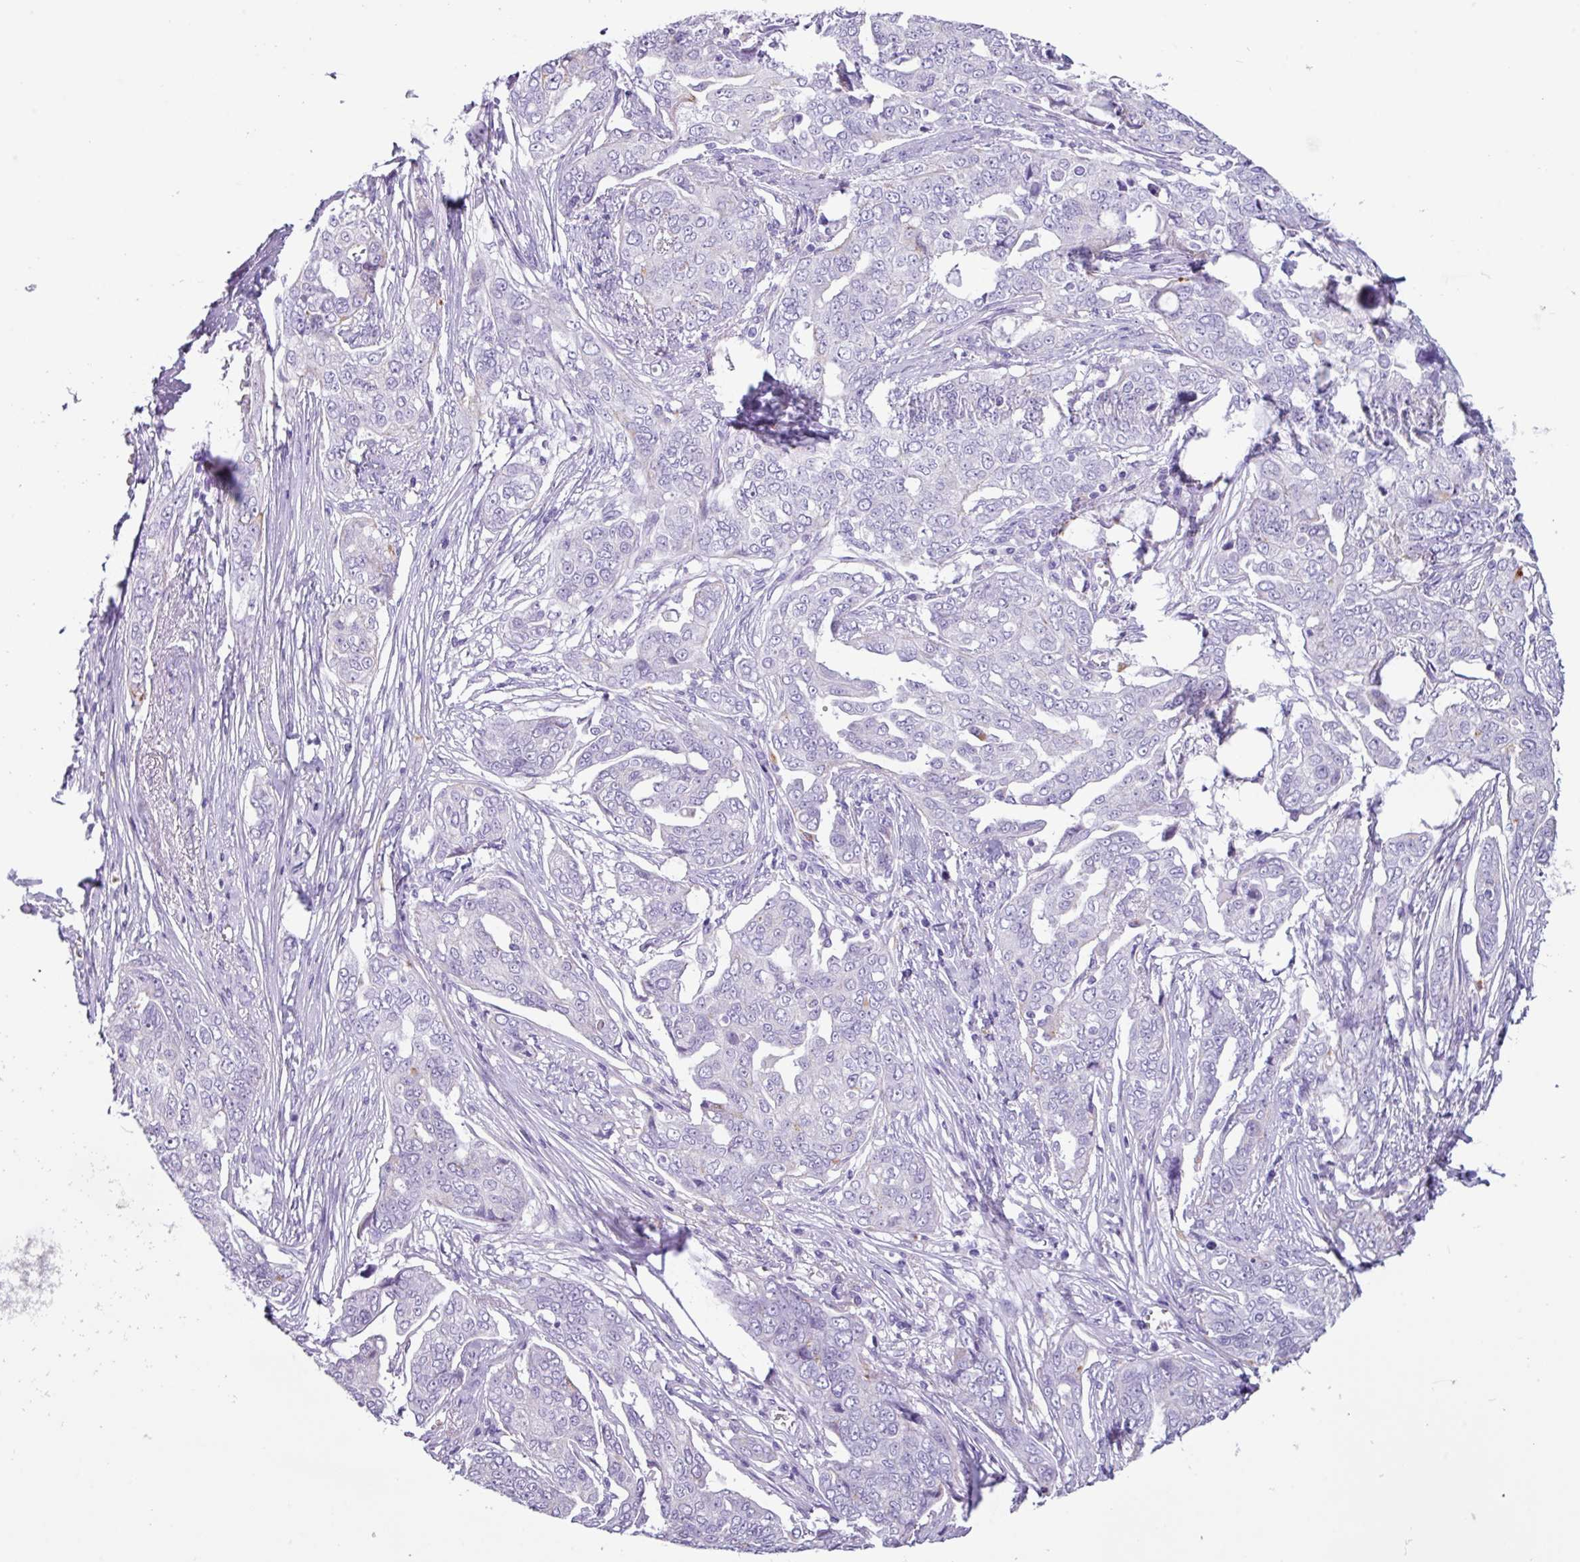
{"staining": {"intensity": "negative", "quantity": "none", "location": "none"}, "tissue": "ovarian cancer", "cell_type": "Tumor cells", "image_type": "cancer", "snomed": [{"axis": "morphology", "description": "Carcinoma, endometroid"}, {"axis": "topography", "description": "Ovary"}], "caption": "Immunohistochemical staining of endometroid carcinoma (ovarian) reveals no significant expression in tumor cells. (DAB (3,3'-diaminobenzidine) IHC with hematoxylin counter stain).", "gene": "NCCRP1", "patient": {"sex": "female", "age": 70}}